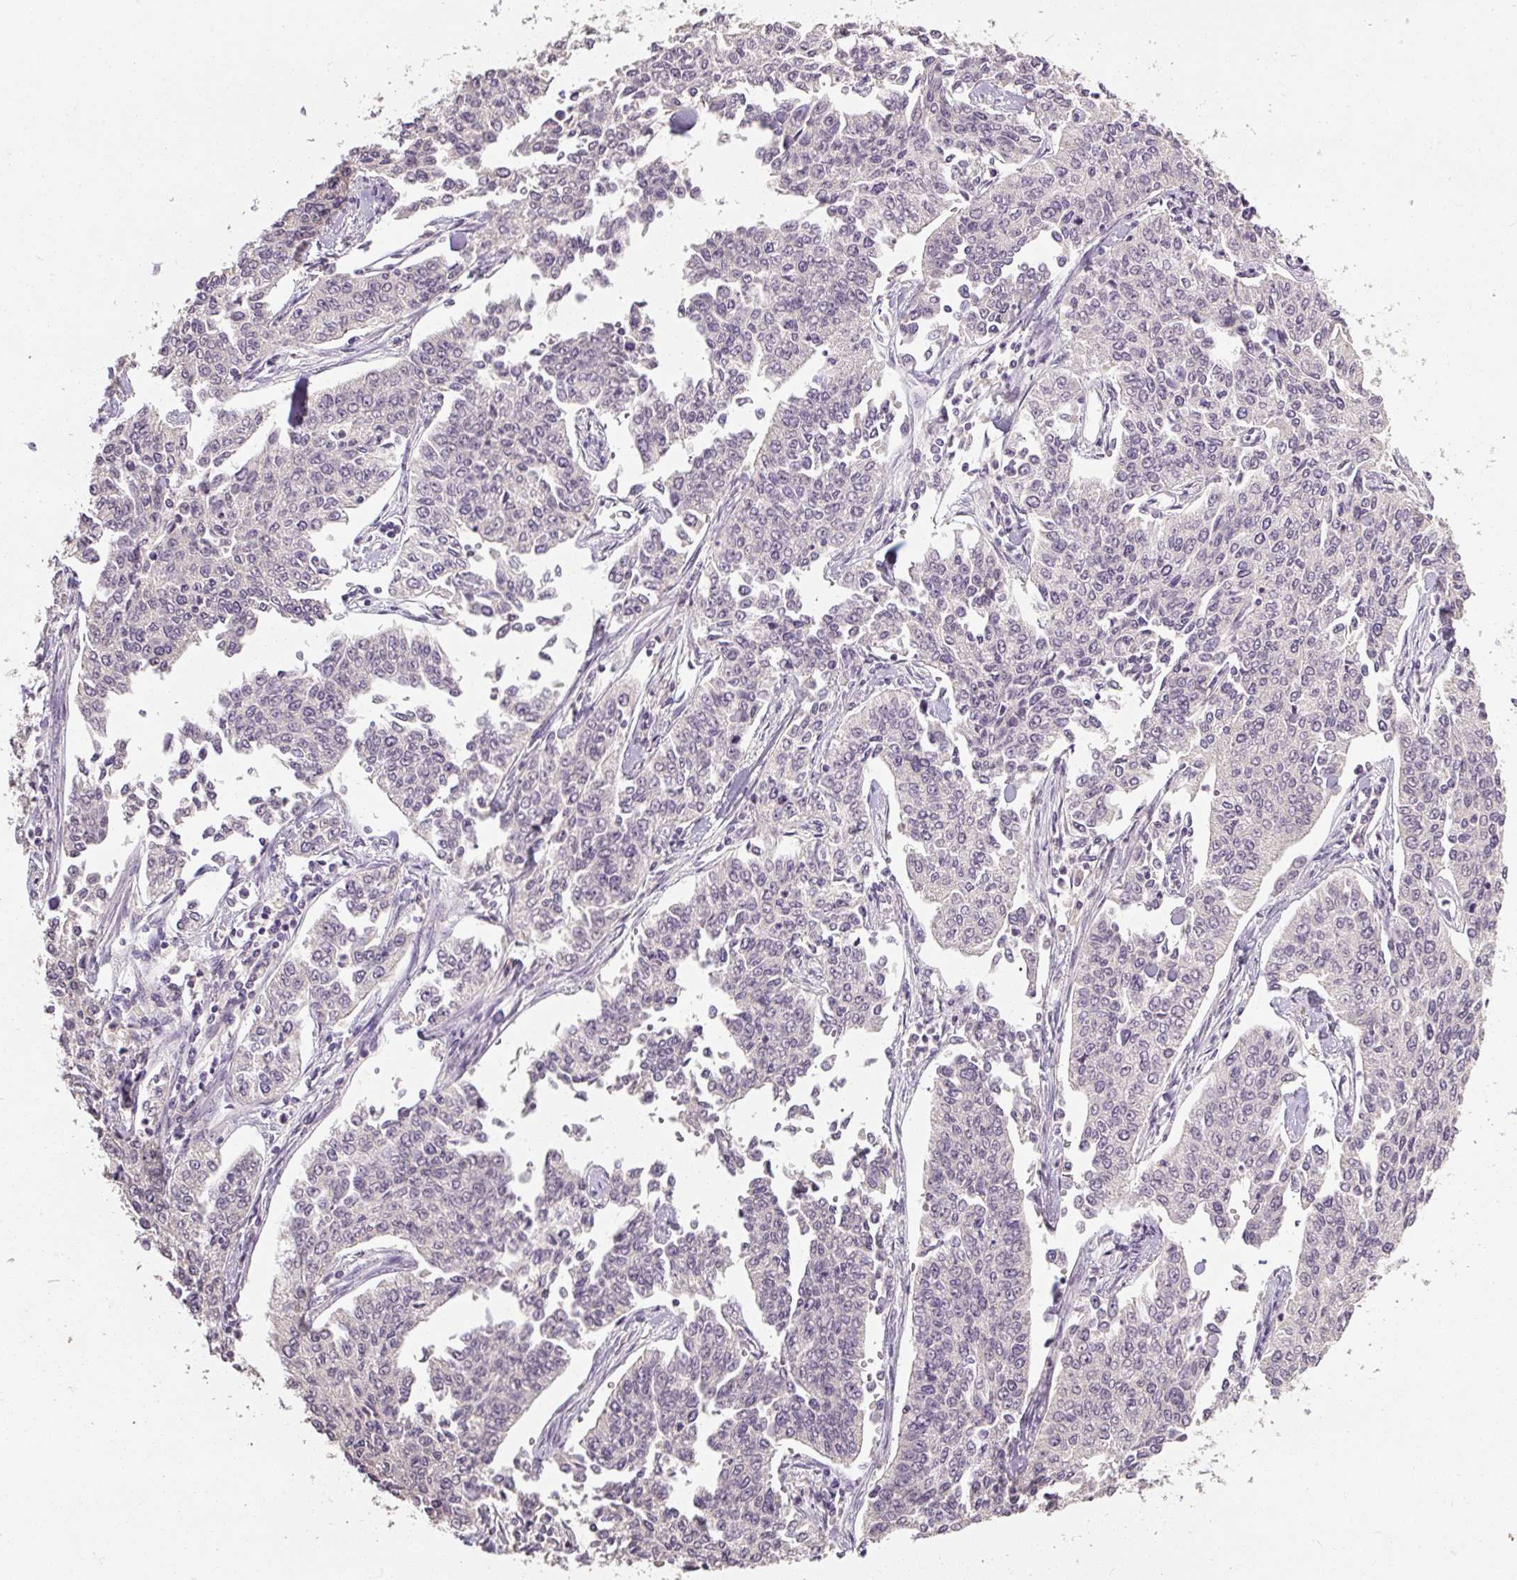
{"staining": {"intensity": "negative", "quantity": "none", "location": "none"}, "tissue": "cervical cancer", "cell_type": "Tumor cells", "image_type": "cancer", "snomed": [{"axis": "morphology", "description": "Squamous cell carcinoma, NOS"}, {"axis": "topography", "description": "Cervix"}], "caption": "Immunohistochemical staining of cervical cancer reveals no significant staining in tumor cells. (DAB (3,3'-diaminobenzidine) IHC visualized using brightfield microscopy, high magnification).", "gene": "CFAP65", "patient": {"sex": "female", "age": 35}}